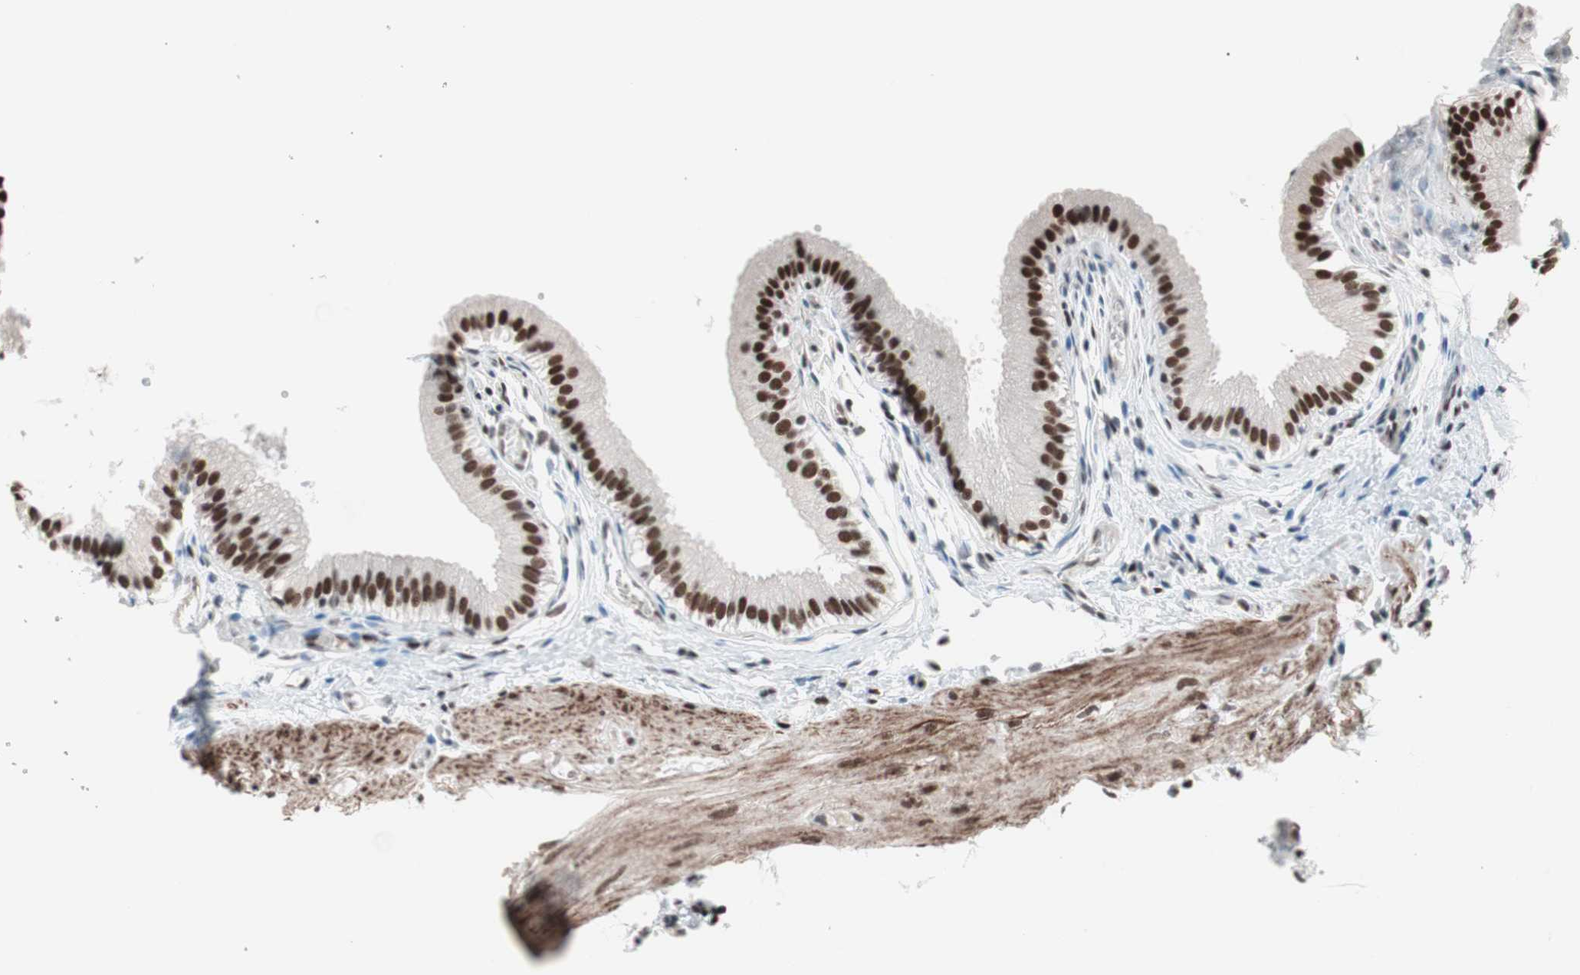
{"staining": {"intensity": "strong", "quantity": ">75%", "location": "nuclear"}, "tissue": "gallbladder", "cell_type": "Glandular cells", "image_type": "normal", "snomed": [{"axis": "morphology", "description": "Normal tissue, NOS"}, {"axis": "topography", "description": "Gallbladder"}], "caption": "Gallbladder stained for a protein (brown) demonstrates strong nuclear positive positivity in approximately >75% of glandular cells.", "gene": "ARID1A", "patient": {"sex": "female", "age": 26}}